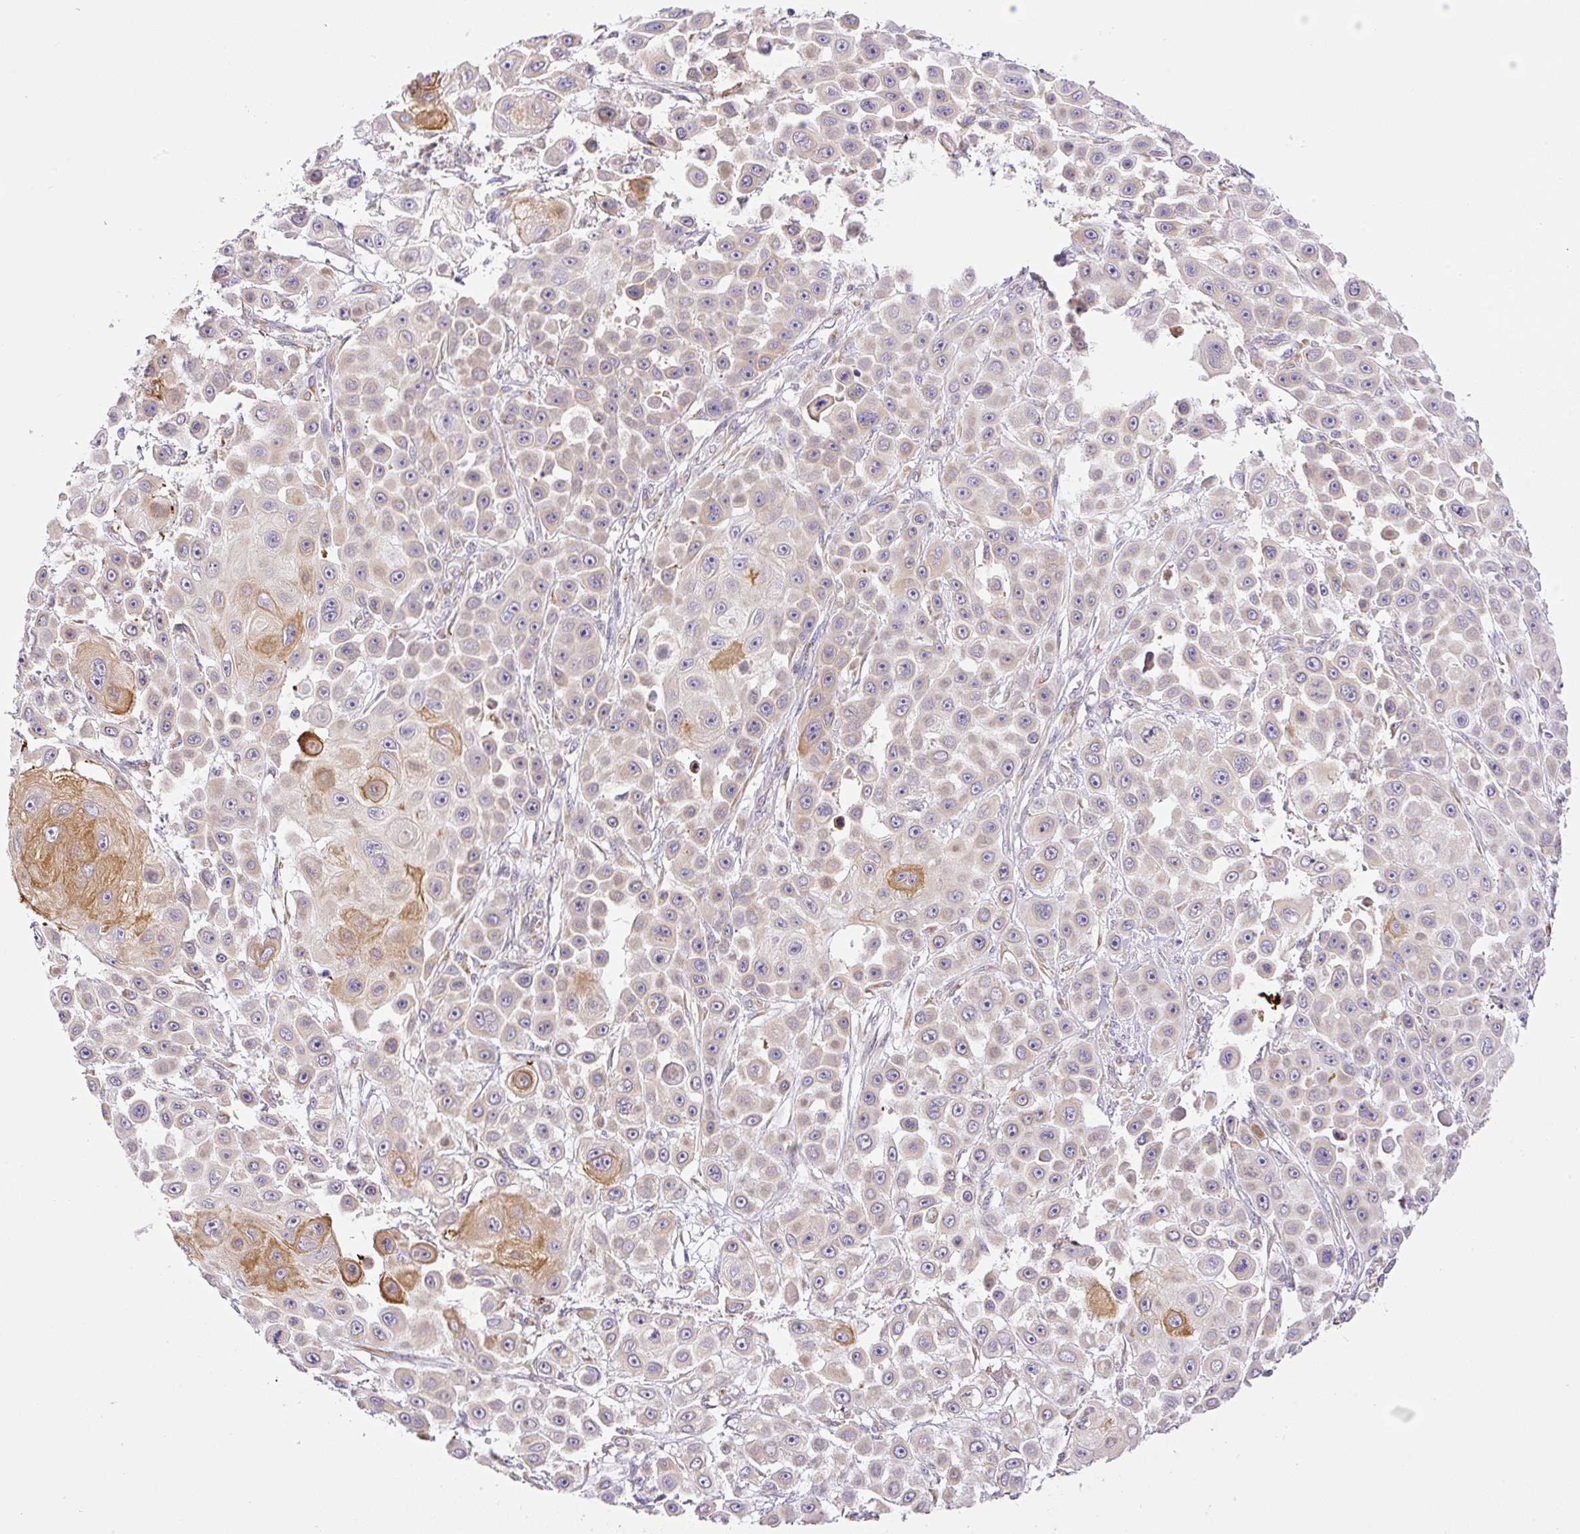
{"staining": {"intensity": "moderate", "quantity": "<25%", "location": "cytoplasmic/membranous"}, "tissue": "skin cancer", "cell_type": "Tumor cells", "image_type": "cancer", "snomed": [{"axis": "morphology", "description": "Squamous cell carcinoma, NOS"}, {"axis": "topography", "description": "Skin"}], "caption": "The immunohistochemical stain labels moderate cytoplasmic/membranous staining in tumor cells of skin cancer (squamous cell carcinoma) tissue.", "gene": "POFUT1", "patient": {"sex": "male", "age": 67}}